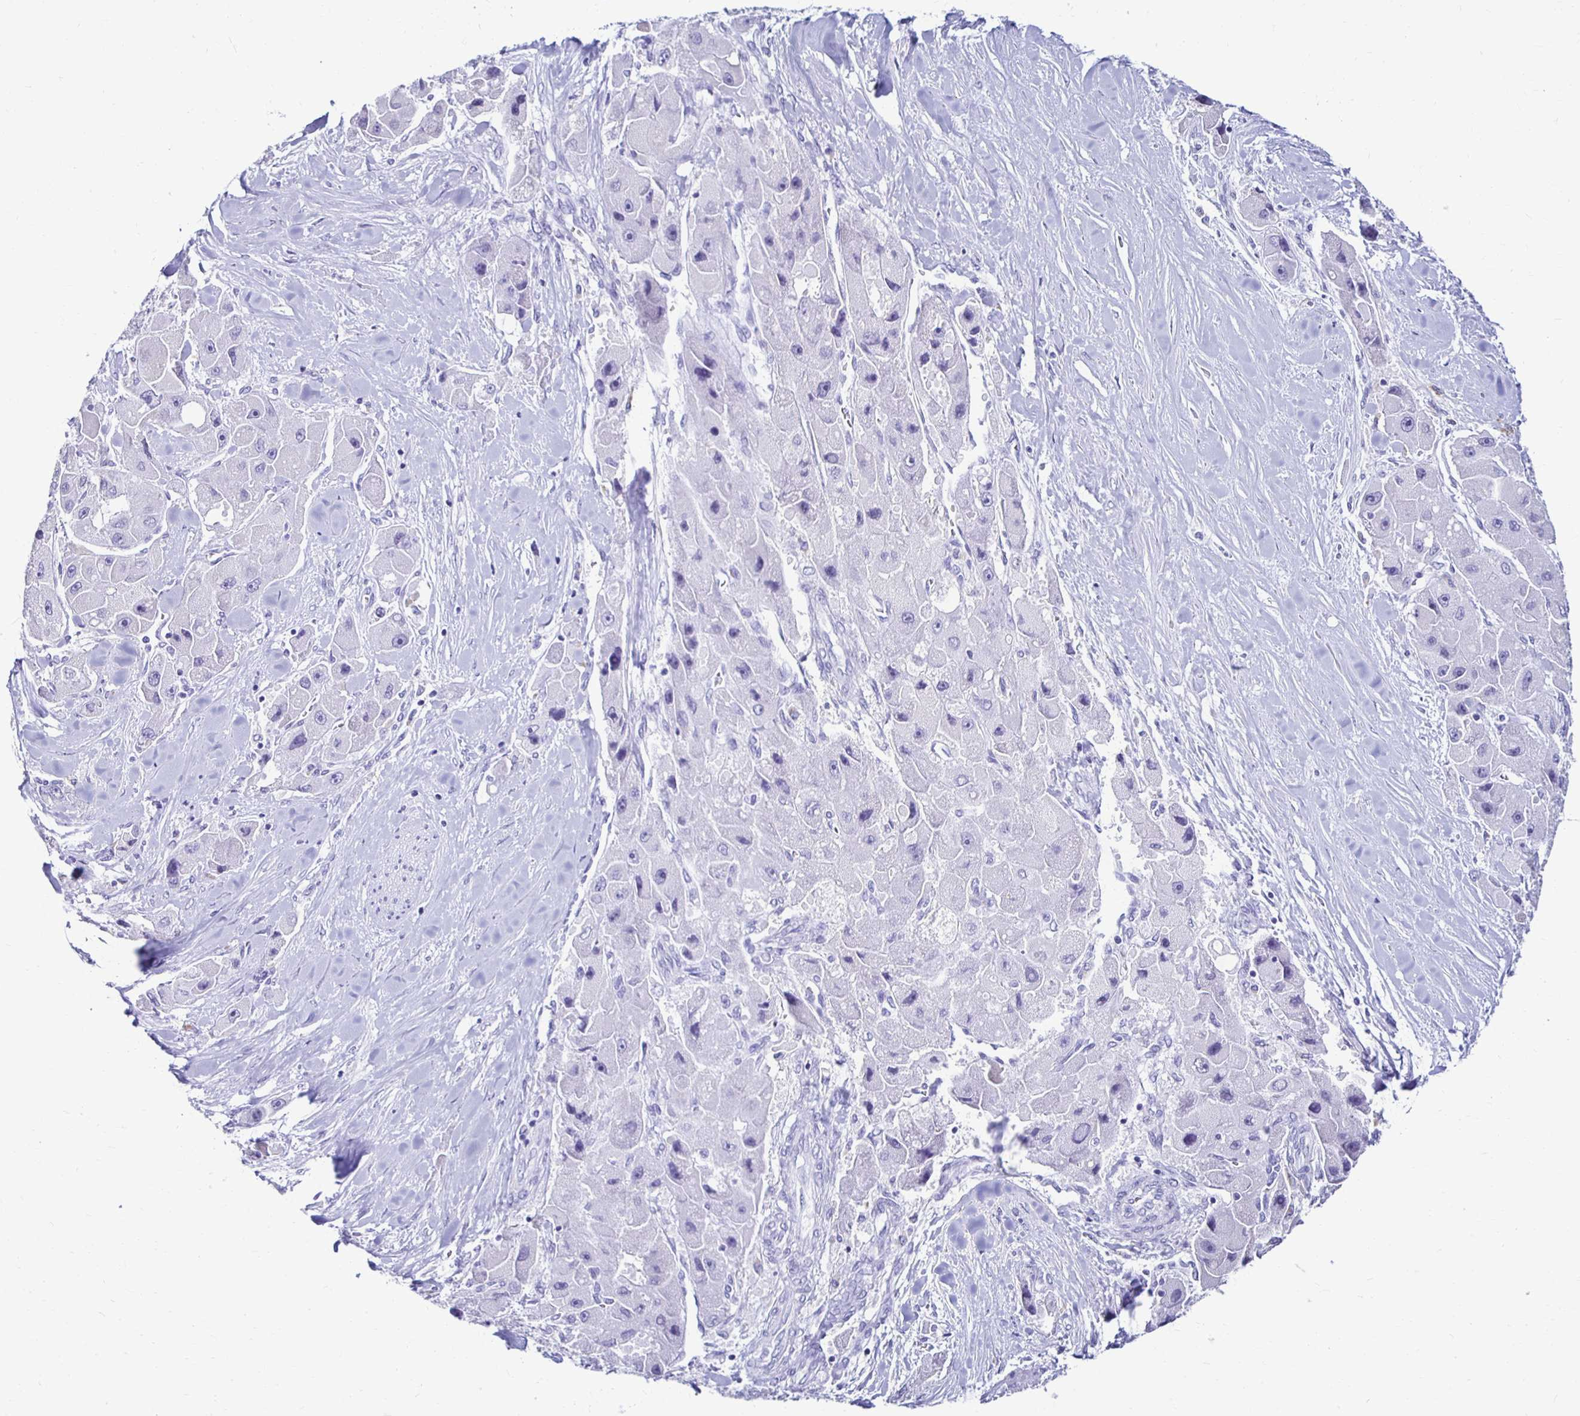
{"staining": {"intensity": "negative", "quantity": "none", "location": "none"}, "tissue": "liver cancer", "cell_type": "Tumor cells", "image_type": "cancer", "snomed": [{"axis": "morphology", "description": "Carcinoma, Hepatocellular, NOS"}, {"axis": "topography", "description": "Liver"}], "caption": "High power microscopy micrograph of an immunohistochemistry micrograph of liver cancer, revealing no significant positivity in tumor cells. Nuclei are stained in blue.", "gene": "CST5", "patient": {"sex": "male", "age": 24}}